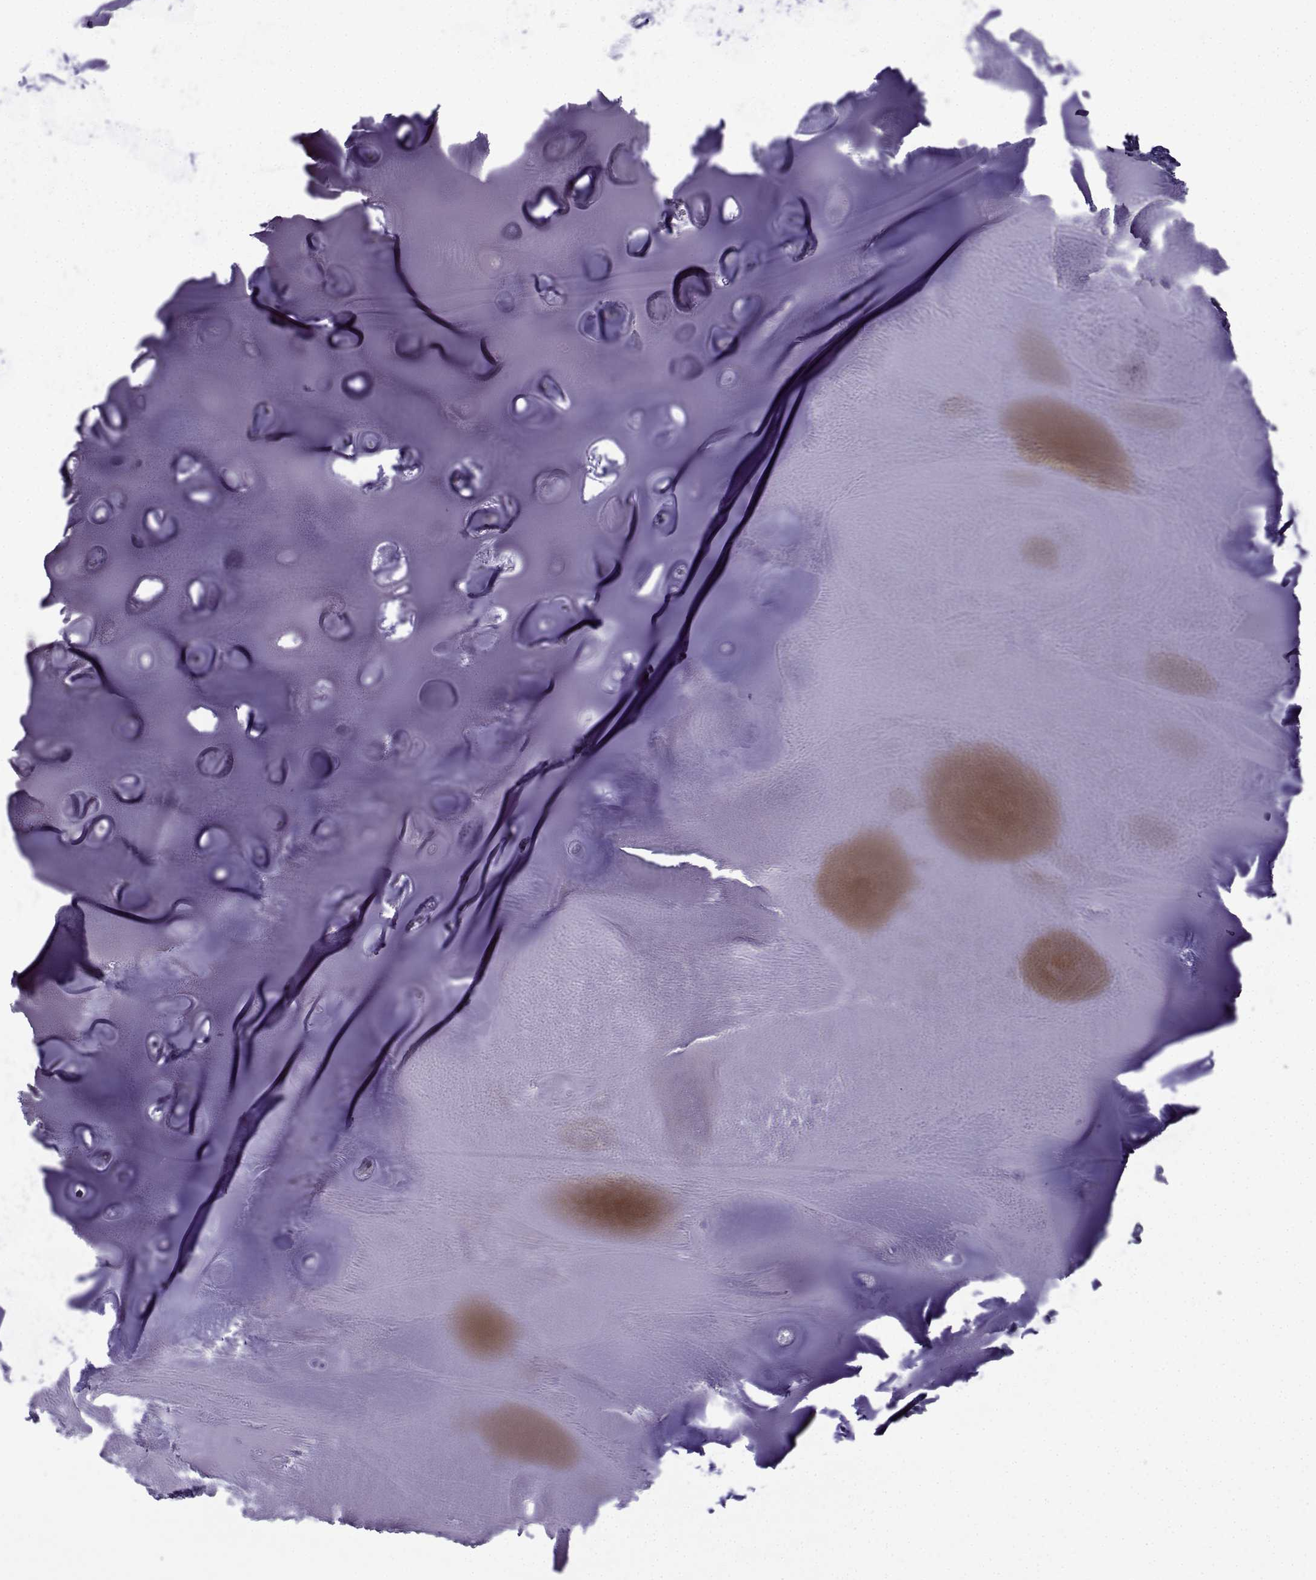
{"staining": {"intensity": "negative", "quantity": "none", "location": "none"}, "tissue": "adipose tissue", "cell_type": "Adipocytes", "image_type": "normal", "snomed": [{"axis": "morphology", "description": "Normal tissue, NOS"}, {"axis": "morphology", "description": "Squamous cell carcinoma, NOS"}, {"axis": "topography", "description": "Cartilage tissue"}, {"axis": "topography", "description": "Lung"}], "caption": "Immunohistochemistry micrograph of unremarkable human adipose tissue stained for a protein (brown), which exhibits no expression in adipocytes.", "gene": "ACRBP", "patient": {"sex": "male", "age": 66}}